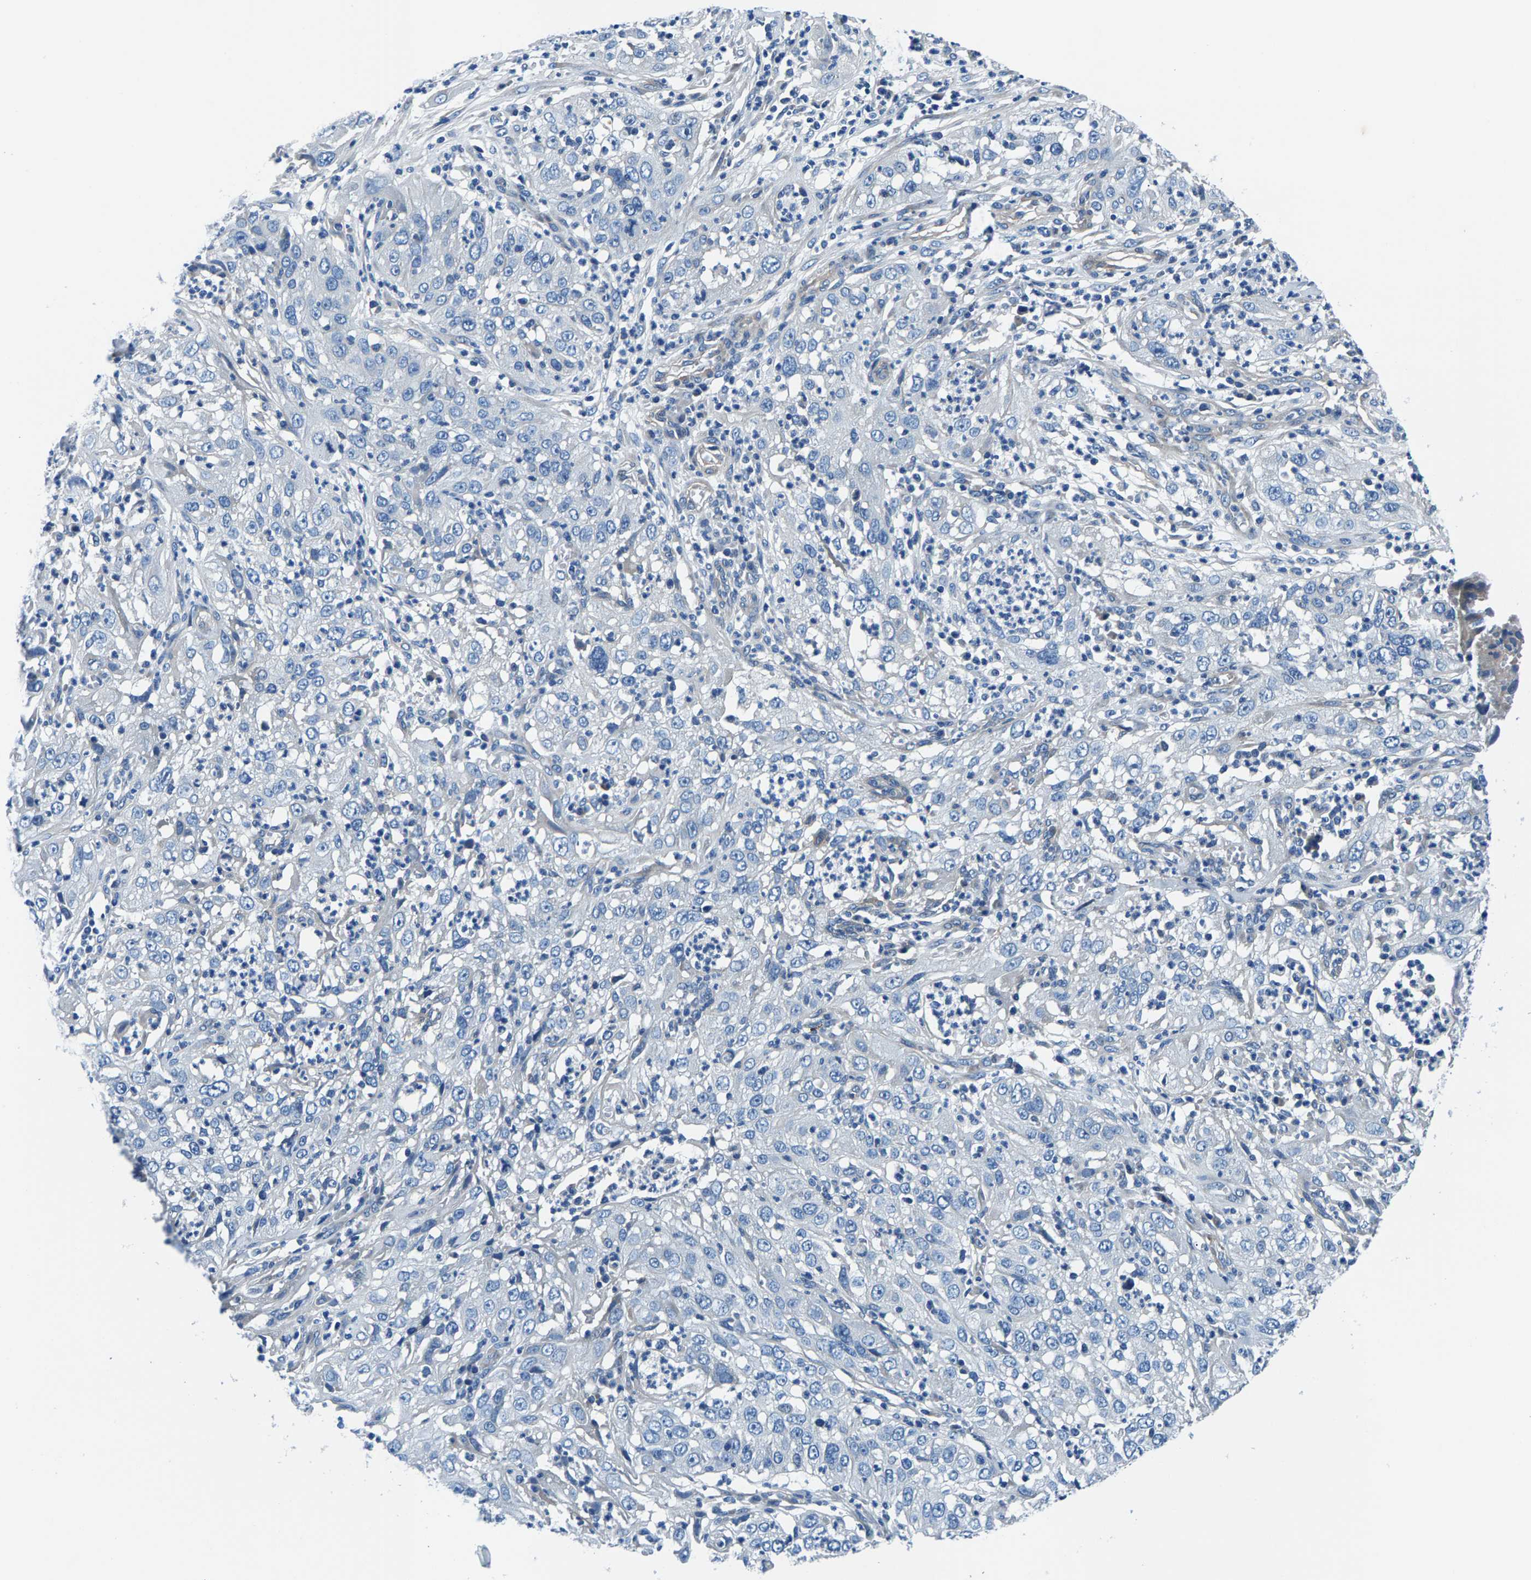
{"staining": {"intensity": "negative", "quantity": "none", "location": "none"}, "tissue": "cervical cancer", "cell_type": "Tumor cells", "image_type": "cancer", "snomed": [{"axis": "morphology", "description": "Squamous cell carcinoma, NOS"}, {"axis": "topography", "description": "Cervix"}], "caption": "Tumor cells show no significant protein positivity in cervical cancer.", "gene": "CDRT4", "patient": {"sex": "female", "age": 32}}